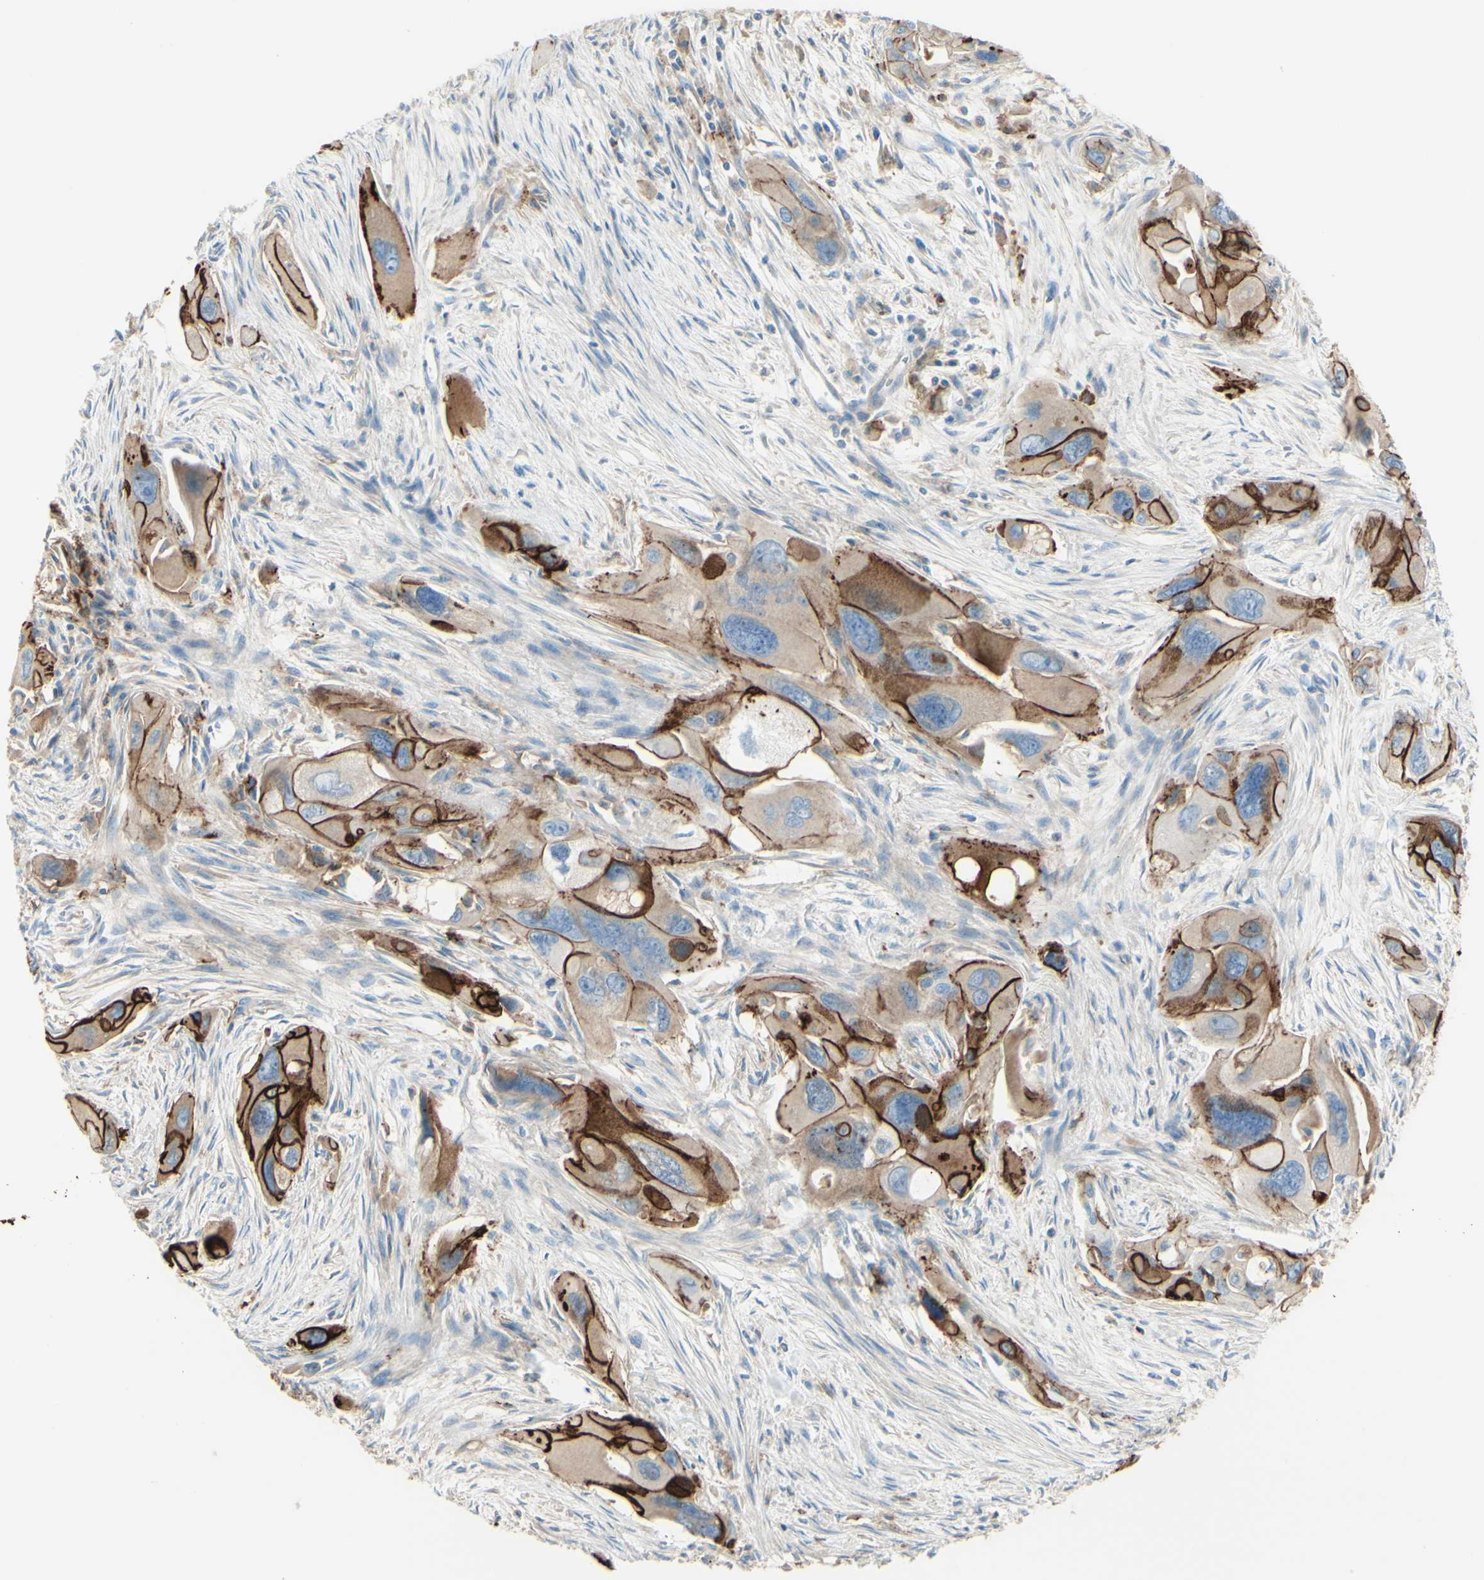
{"staining": {"intensity": "strong", "quantity": "25%-75%", "location": "cytoplasmic/membranous"}, "tissue": "pancreatic cancer", "cell_type": "Tumor cells", "image_type": "cancer", "snomed": [{"axis": "morphology", "description": "Adenocarcinoma, NOS"}, {"axis": "topography", "description": "Pancreas"}], "caption": "Immunohistochemical staining of pancreatic adenocarcinoma displays high levels of strong cytoplasmic/membranous positivity in about 25%-75% of tumor cells.", "gene": "ALCAM", "patient": {"sex": "male", "age": 73}}